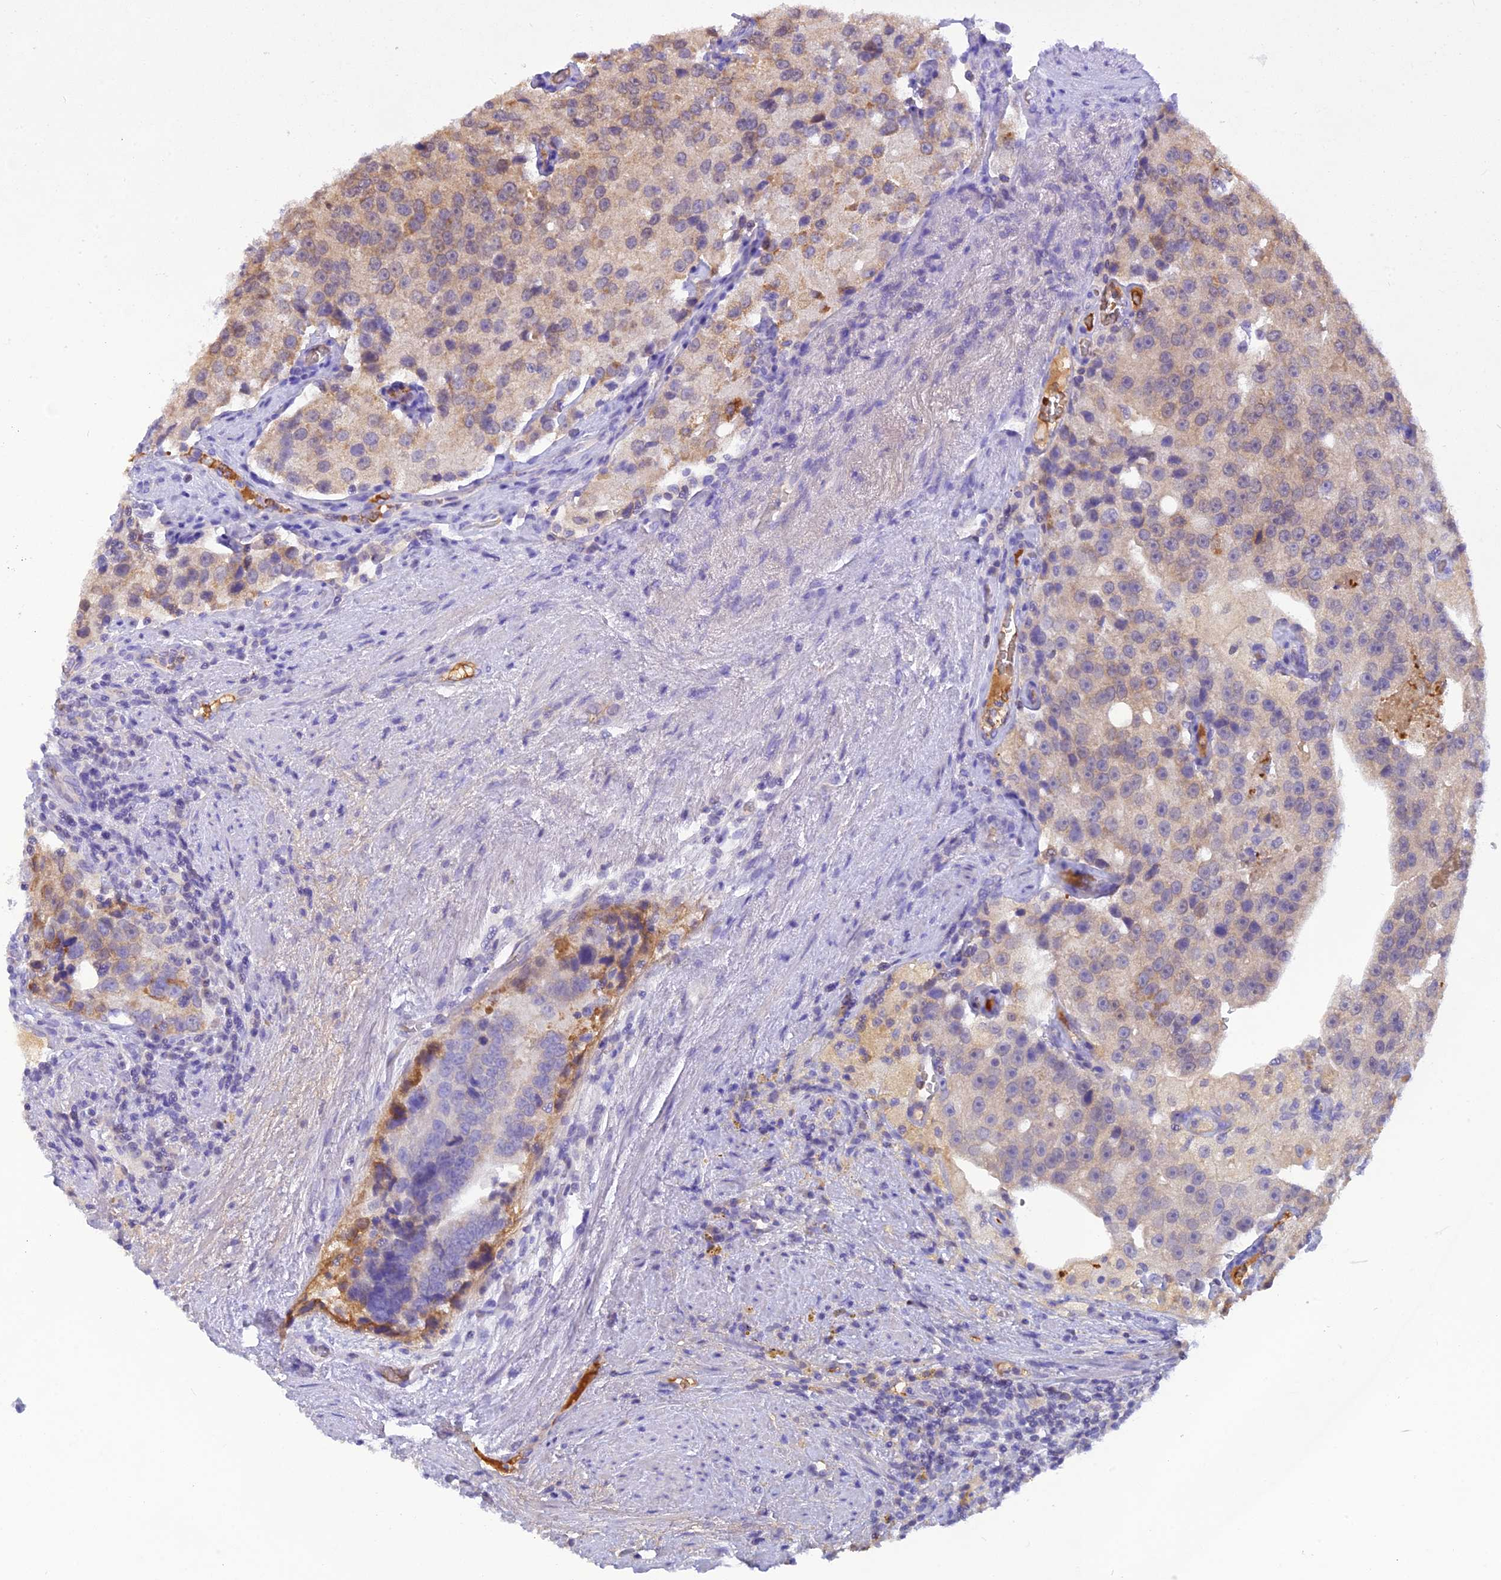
{"staining": {"intensity": "moderate", "quantity": ">75%", "location": "cytoplasmic/membranous"}, "tissue": "prostate cancer", "cell_type": "Tumor cells", "image_type": "cancer", "snomed": [{"axis": "morphology", "description": "Adenocarcinoma, High grade"}, {"axis": "topography", "description": "Prostate"}], "caption": "Immunohistochemical staining of human prostate cancer (adenocarcinoma (high-grade)) shows medium levels of moderate cytoplasmic/membranous protein staining in about >75% of tumor cells.", "gene": "HDHD2", "patient": {"sex": "male", "age": 70}}